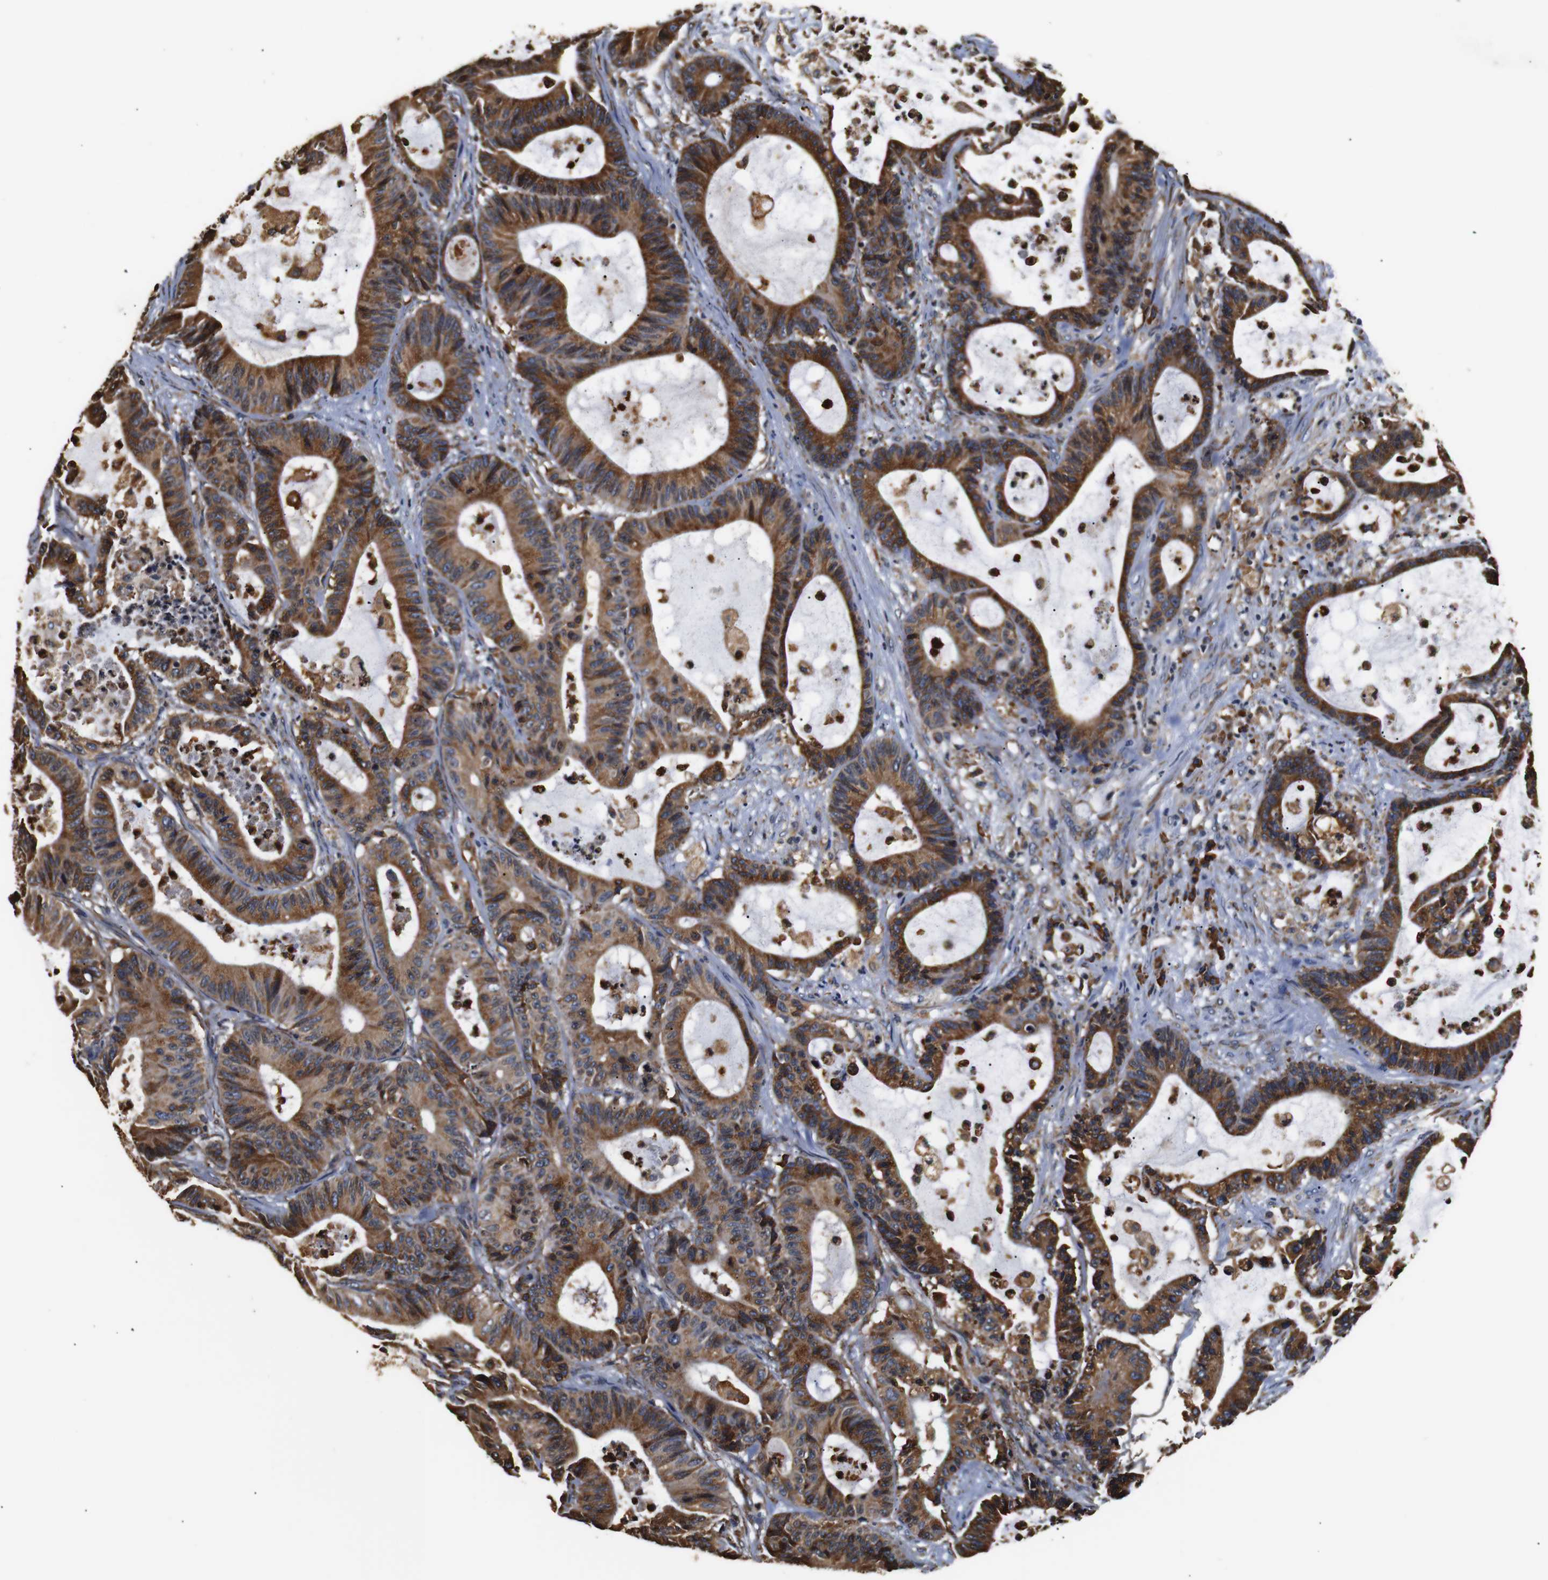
{"staining": {"intensity": "moderate", "quantity": ">75%", "location": "cytoplasmic/membranous"}, "tissue": "colorectal cancer", "cell_type": "Tumor cells", "image_type": "cancer", "snomed": [{"axis": "morphology", "description": "Adenocarcinoma, NOS"}, {"axis": "topography", "description": "Colon"}], "caption": "Colorectal cancer (adenocarcinoma) stained with DAB (3,3'-diaminobenzidine) IHC demonstrates medium levels of moderate cytoplasmic/membranous expression in about >75% of tumor cells. (Stains: DAB in brown, nuclei in blue, Microscopy: brightfield microscopy at high magnification).", "gene": "HHIP", "patient": {"sex": "female", "age": 84}}